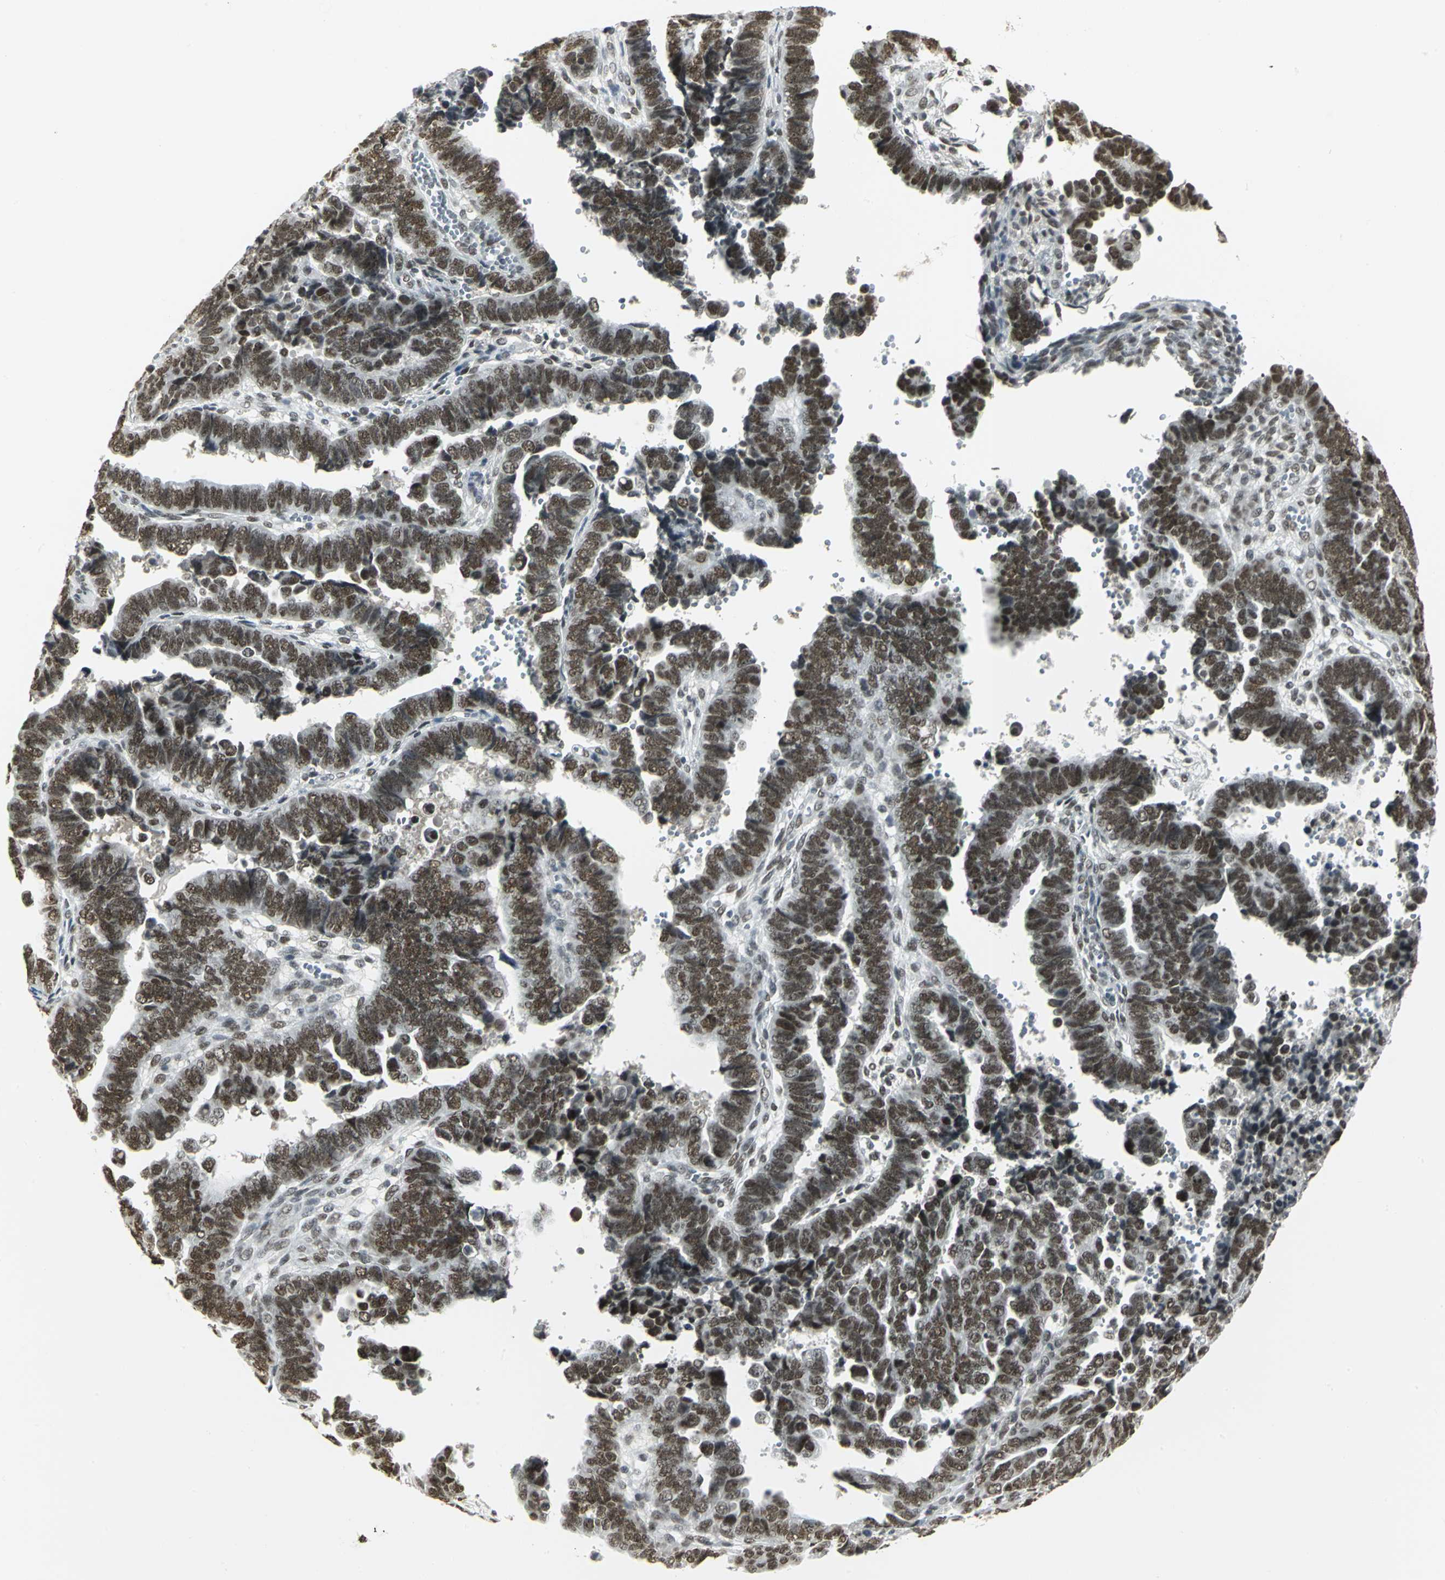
{"staining": {"intensity": "strong", "quantity": ">75%", "location": "nuclear"}, "tissue": "endometrial cancer", "cell_type": "Tumor cells", "image_type": "cancer", "snomed": [{"axis": "morphology", "description": "Adenocarcinoma, NOS"}, {"axis": "topography", "description": "Endometrium"}], "caption": "An immunohistochemistry (IHC) image of neoplastic tissue is shown. Protein staining in brown highlights strong nuclear positivity in endometrial cancer (adenocarcinoma) within tumor cells. Immunohistochemistry (ihc) stains the protein of interest in brown and the nuclei are stained blue.", "gene": "CBX3", "patient": {"sex": "female", "age": 75}}